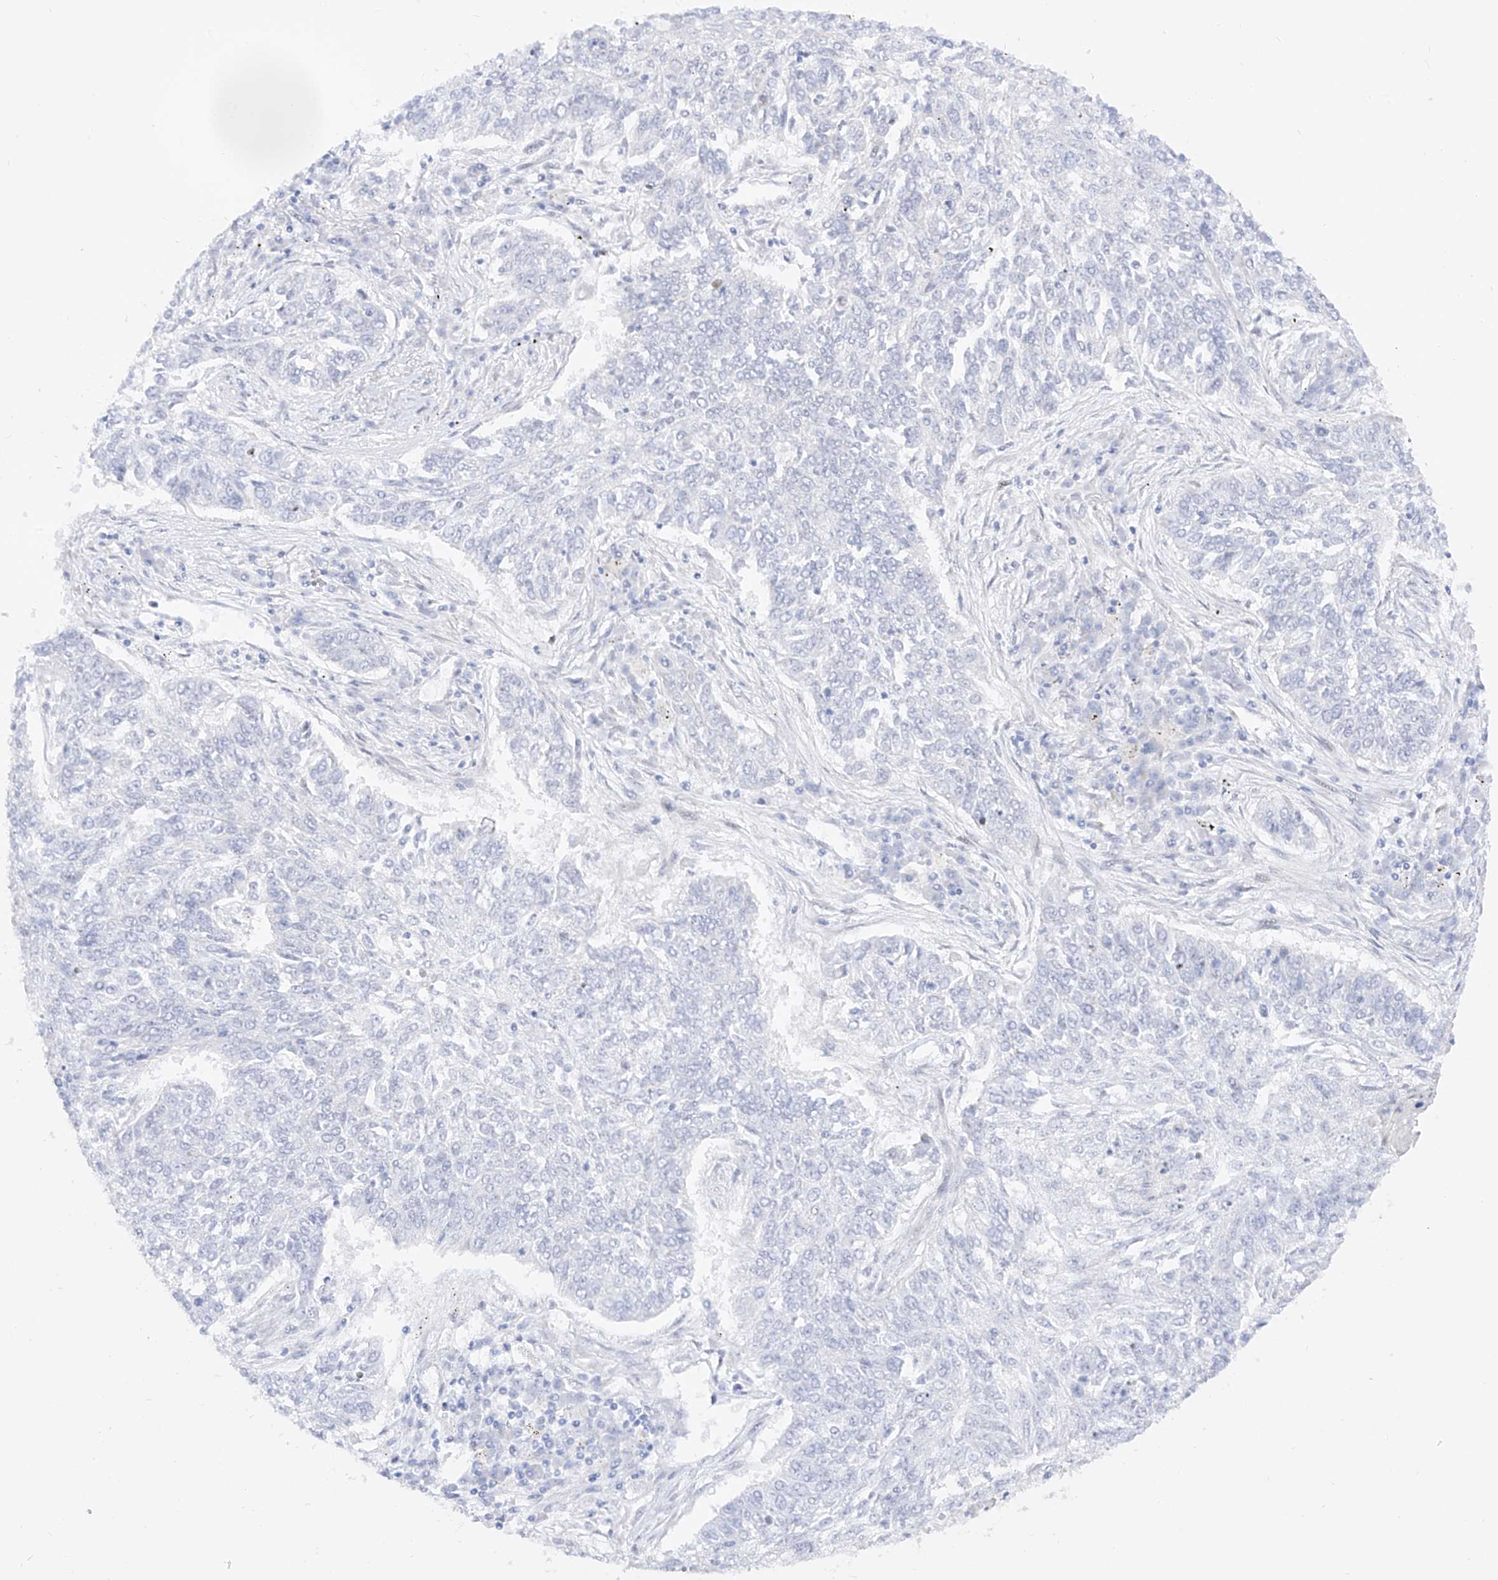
{"staining": {"intensity": "negative", "quantity": "none", "location": "none"}, "tissue": "lung cancer", "cell_type": "Tumor cells", "image_type": "cancer", "snomed": [{"axis": "morphology", "description": "Normal tissue, NOS"}, {"axis": "morphology", "description": "Squamous cell carcinoma, NOS"}, {"axis": "topography", "description": "Cartilage tissue"}, {"axis": "topography", "description": "Bronchus"}, {"axis": "topography", "description": "Lung"}], "caption": "Protein analysis of lung cancer (squamous cell carcinoma) exhibits no significant positivity in tumor cells.", "gene": "ZNF180", "patient": {"sex": "female", "age": 49}}